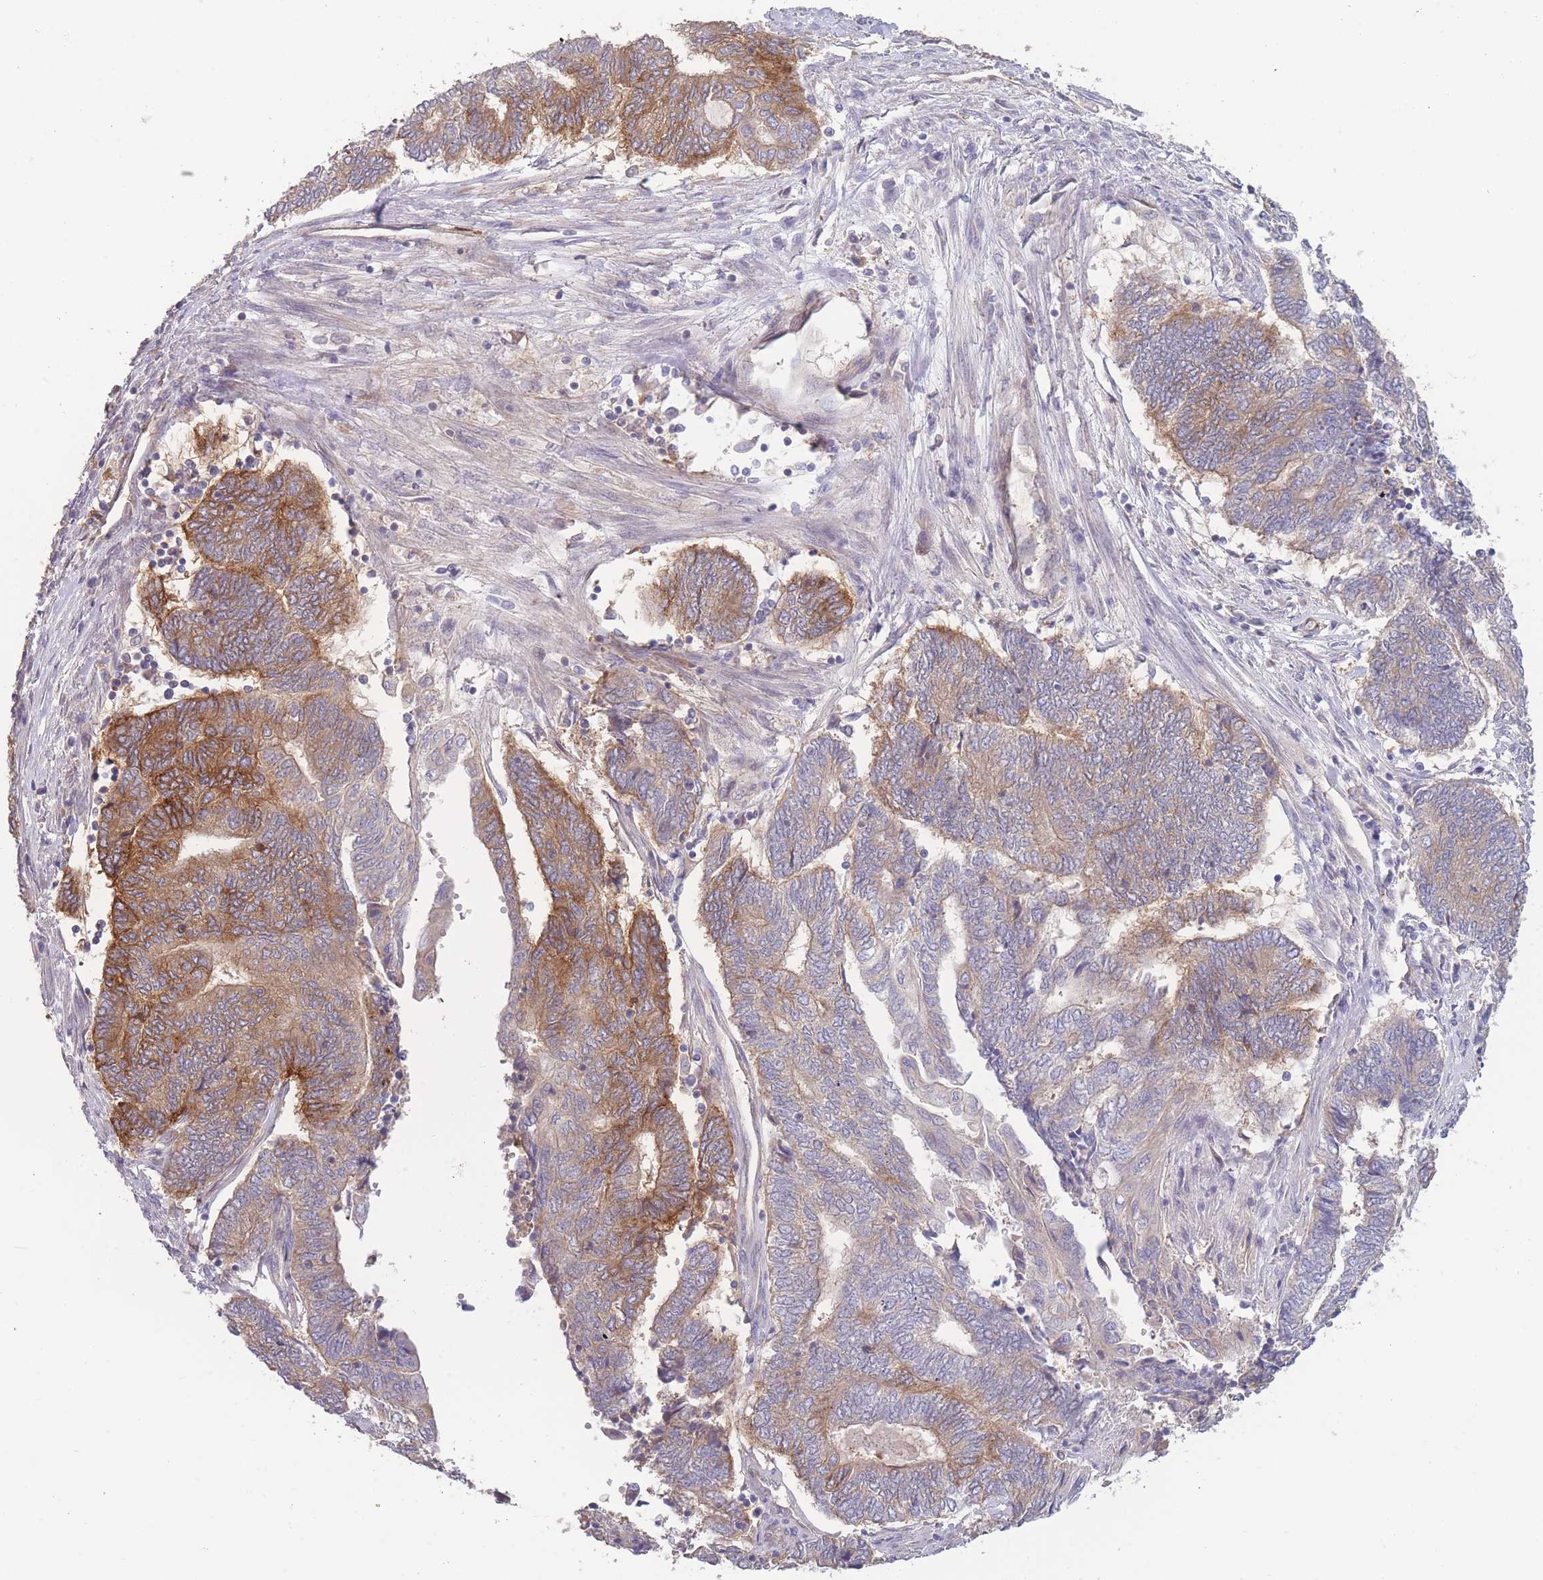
{"staining": {"intensity": "moderate", "quantity": "25%-75%", "location": "cytoplasmic/membranous"}, "tissue": "endometrial cancer", "cell_type": "Tumor cells", "image_type": "cancer", "snomed": [{"axis": "morphology", "description": "Adenocarcinoma, NOS"}, {"axis": "topography", "description": "Uterus"}, {"axis": "topography", "description": "Endometrium"}], "caption": "A brown stain labels moderate cytoplasmic/membranous staining of a protein in adenocarcinoma (endometrial) tumor cells.", "gene": "STEAP3", "patient": {"sex": "female", "age": 70}}